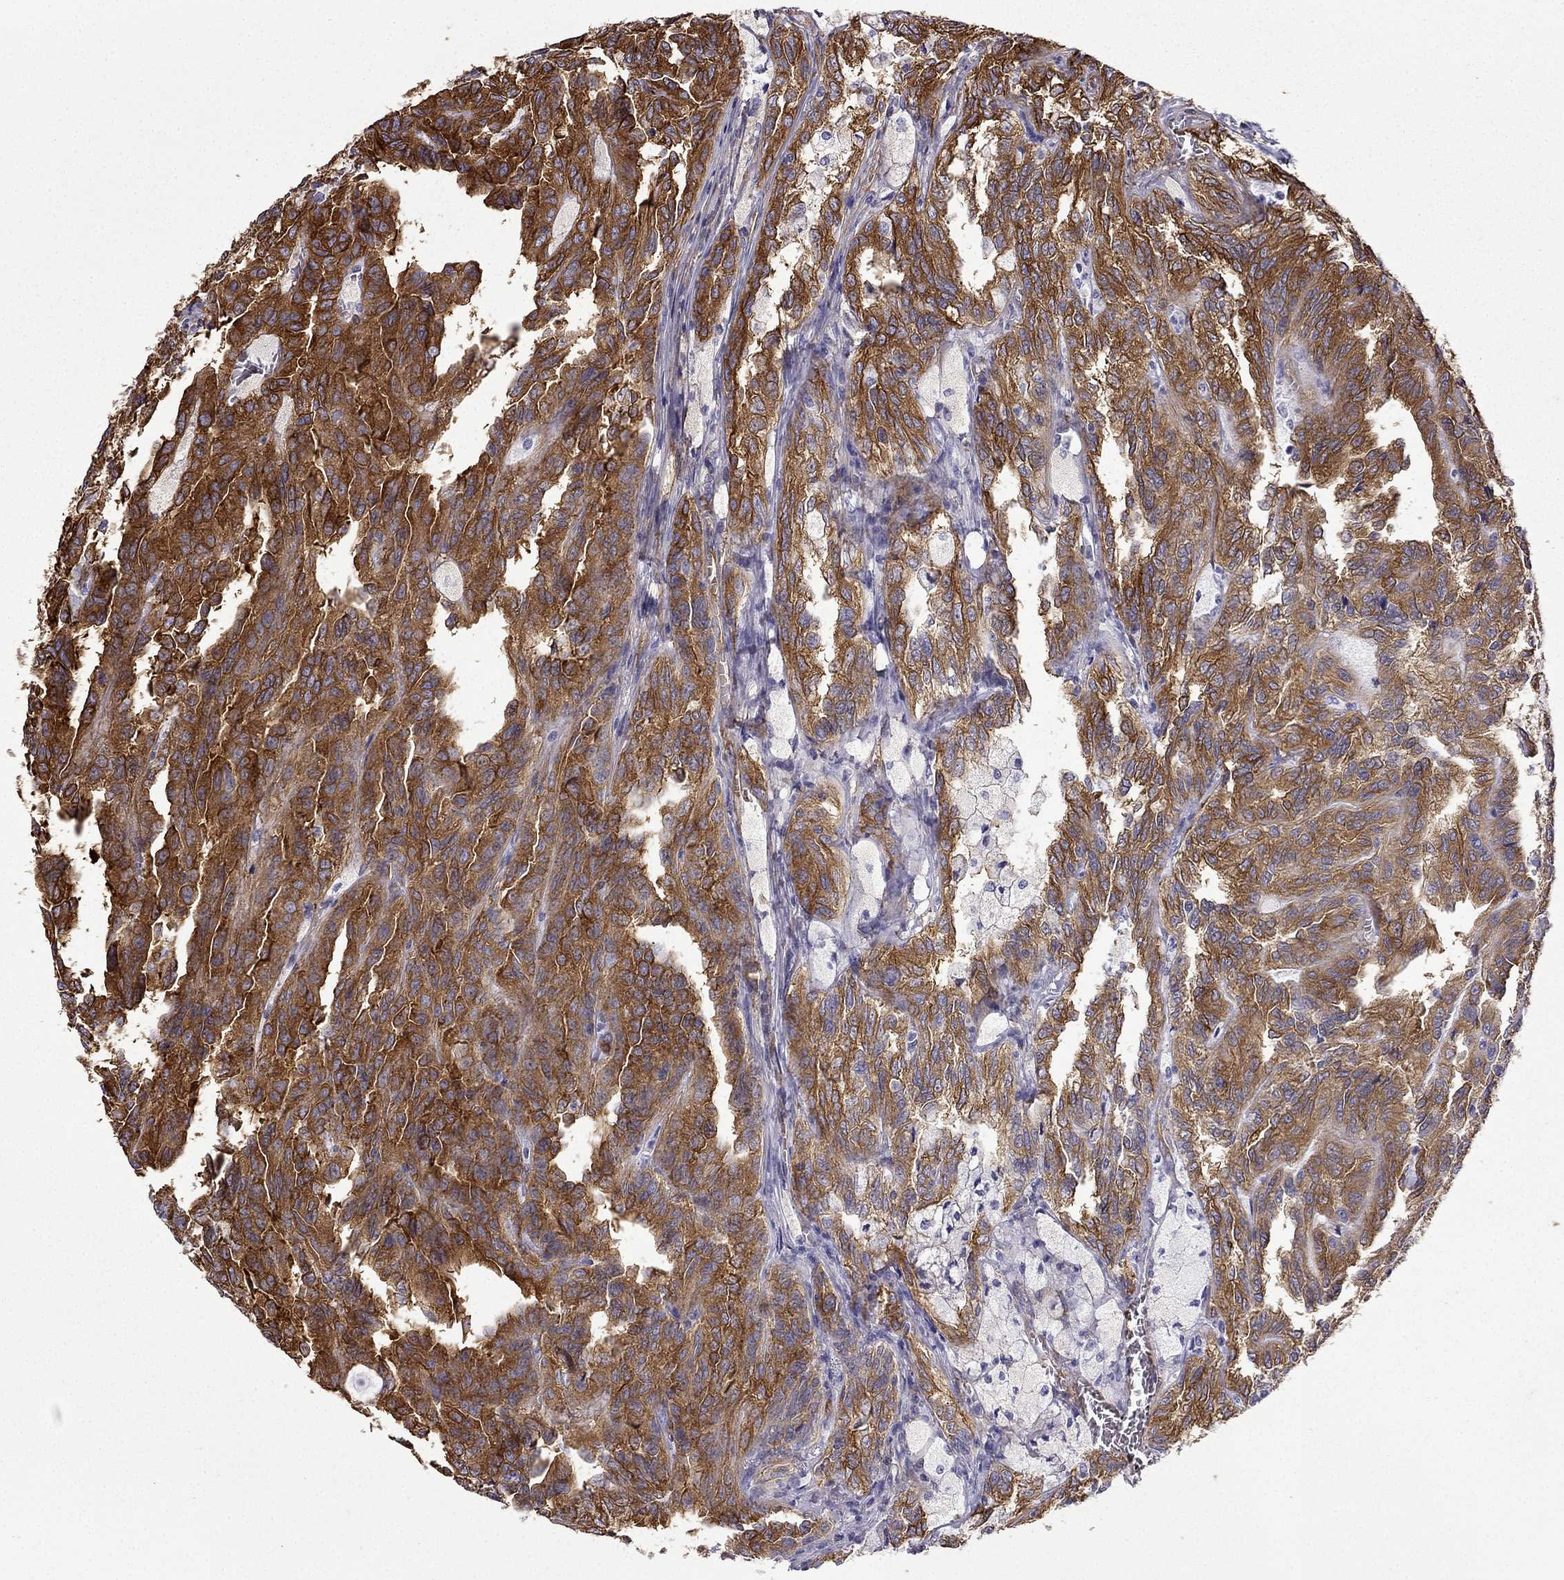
{"staining": {"intensity": "strong", "quantity": ">75%", "location": "cytoplasmic/membranous"}, "tissue": "renal cancer", "cell_type": "Tumor cells", "image_type": "cancer", "snomed": [{"axis": "morphology", "description": "Adenocarcinoma, NOS"}, {"axis": "topography", "description": "Kidney"}], "caption": "Protein expression analysis of renal cancer (adenocarcinoma) reveals strong cytoplasmic/membranous expression in about >75% of tumor cells.", "gene": "MAP4", "patient": {"sex": "male", "age": 79}}